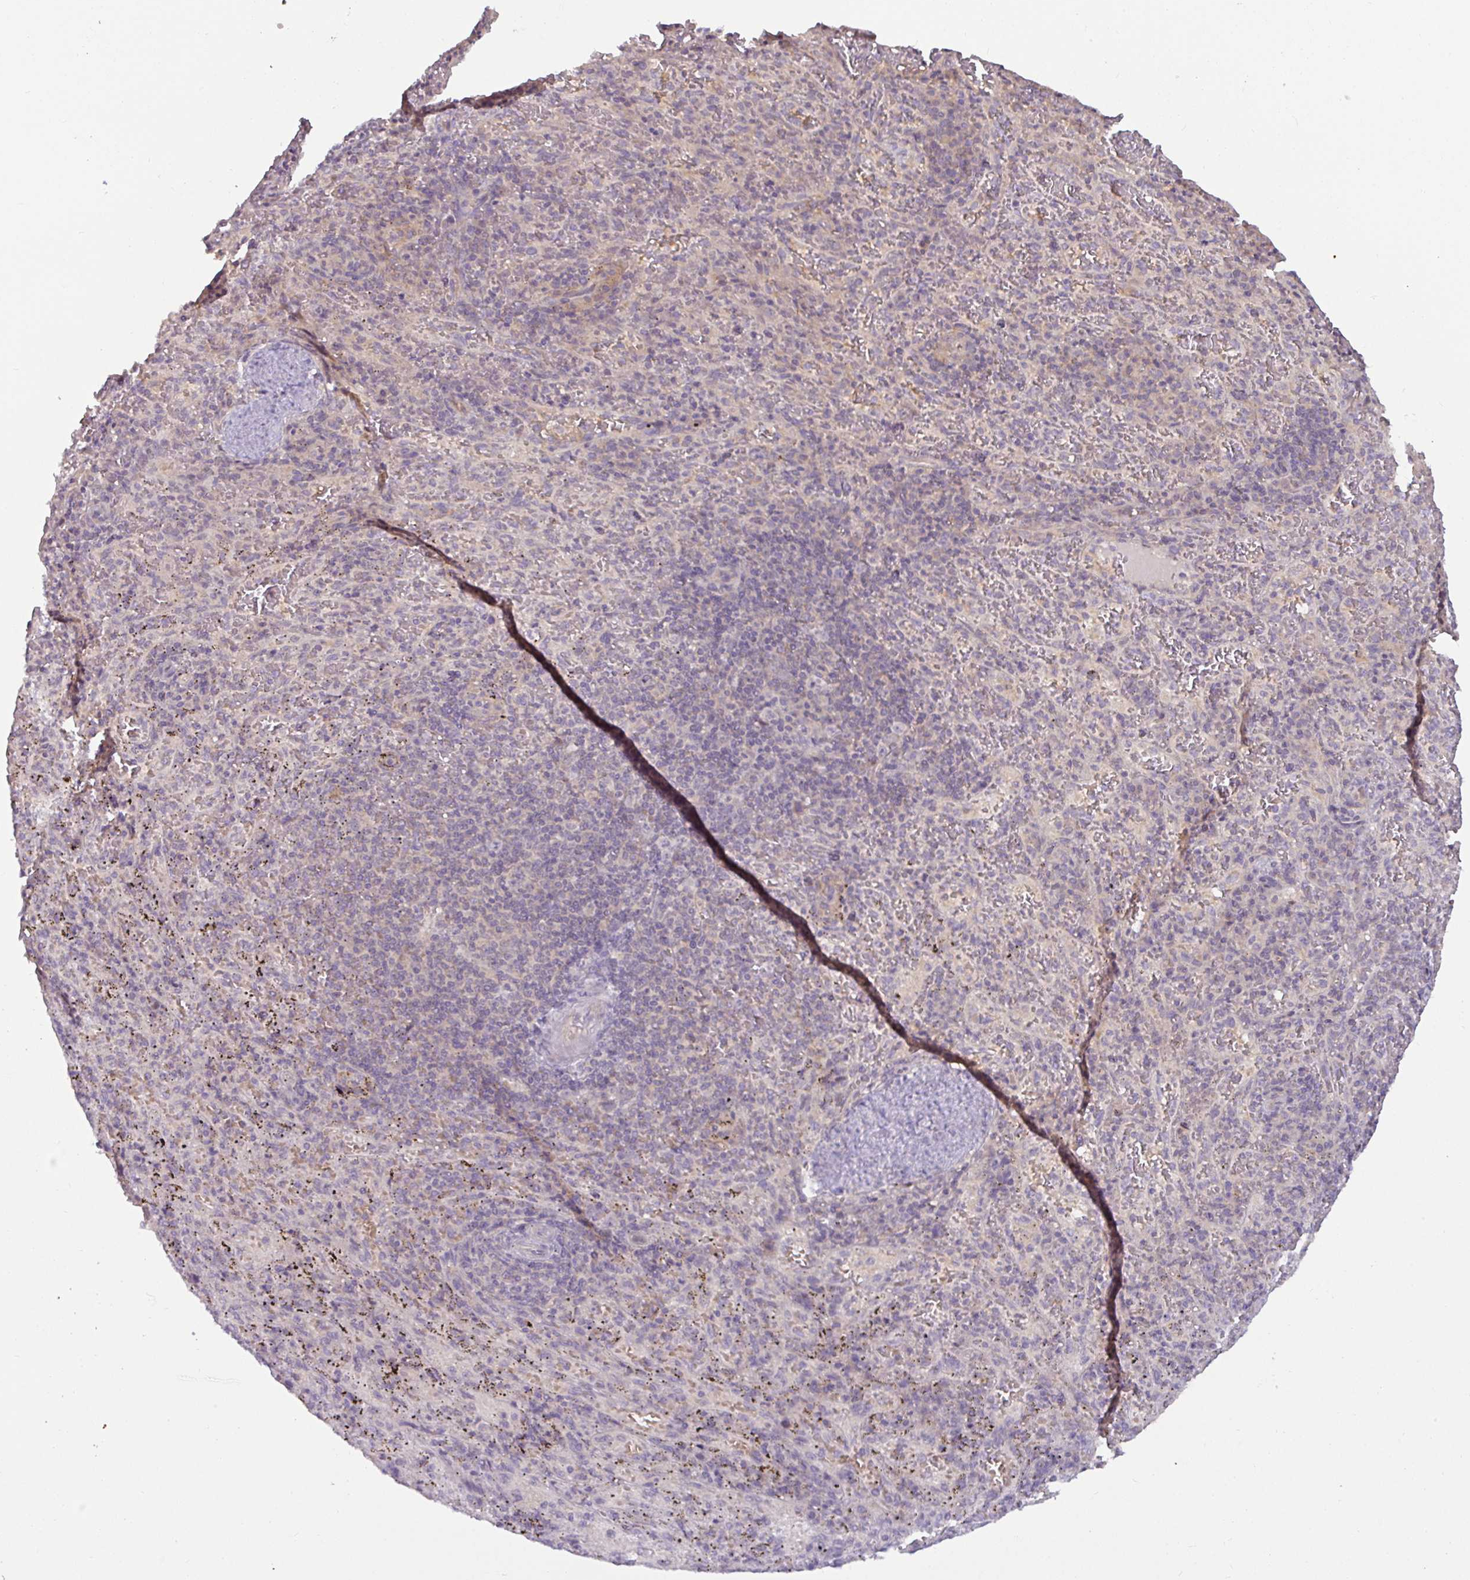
{"staining": {"intensity": "weak", "quantity": "<25%", "location": "cytoplasmic/membranous"}, "tissue": "spleen", "cell_type": "Cells in red pulp", "image_type": "normal", "snomed": [{"axis": "morphology", "description": "Normal tissue, NOS"}, {"axis": "topography", "description": "Spleen"}], "caption": "IHC of normal spleen reveals no staining in cells in red pulp.", "gene": "GSTM1", "patient": {"sex": "male", "age": 57}}